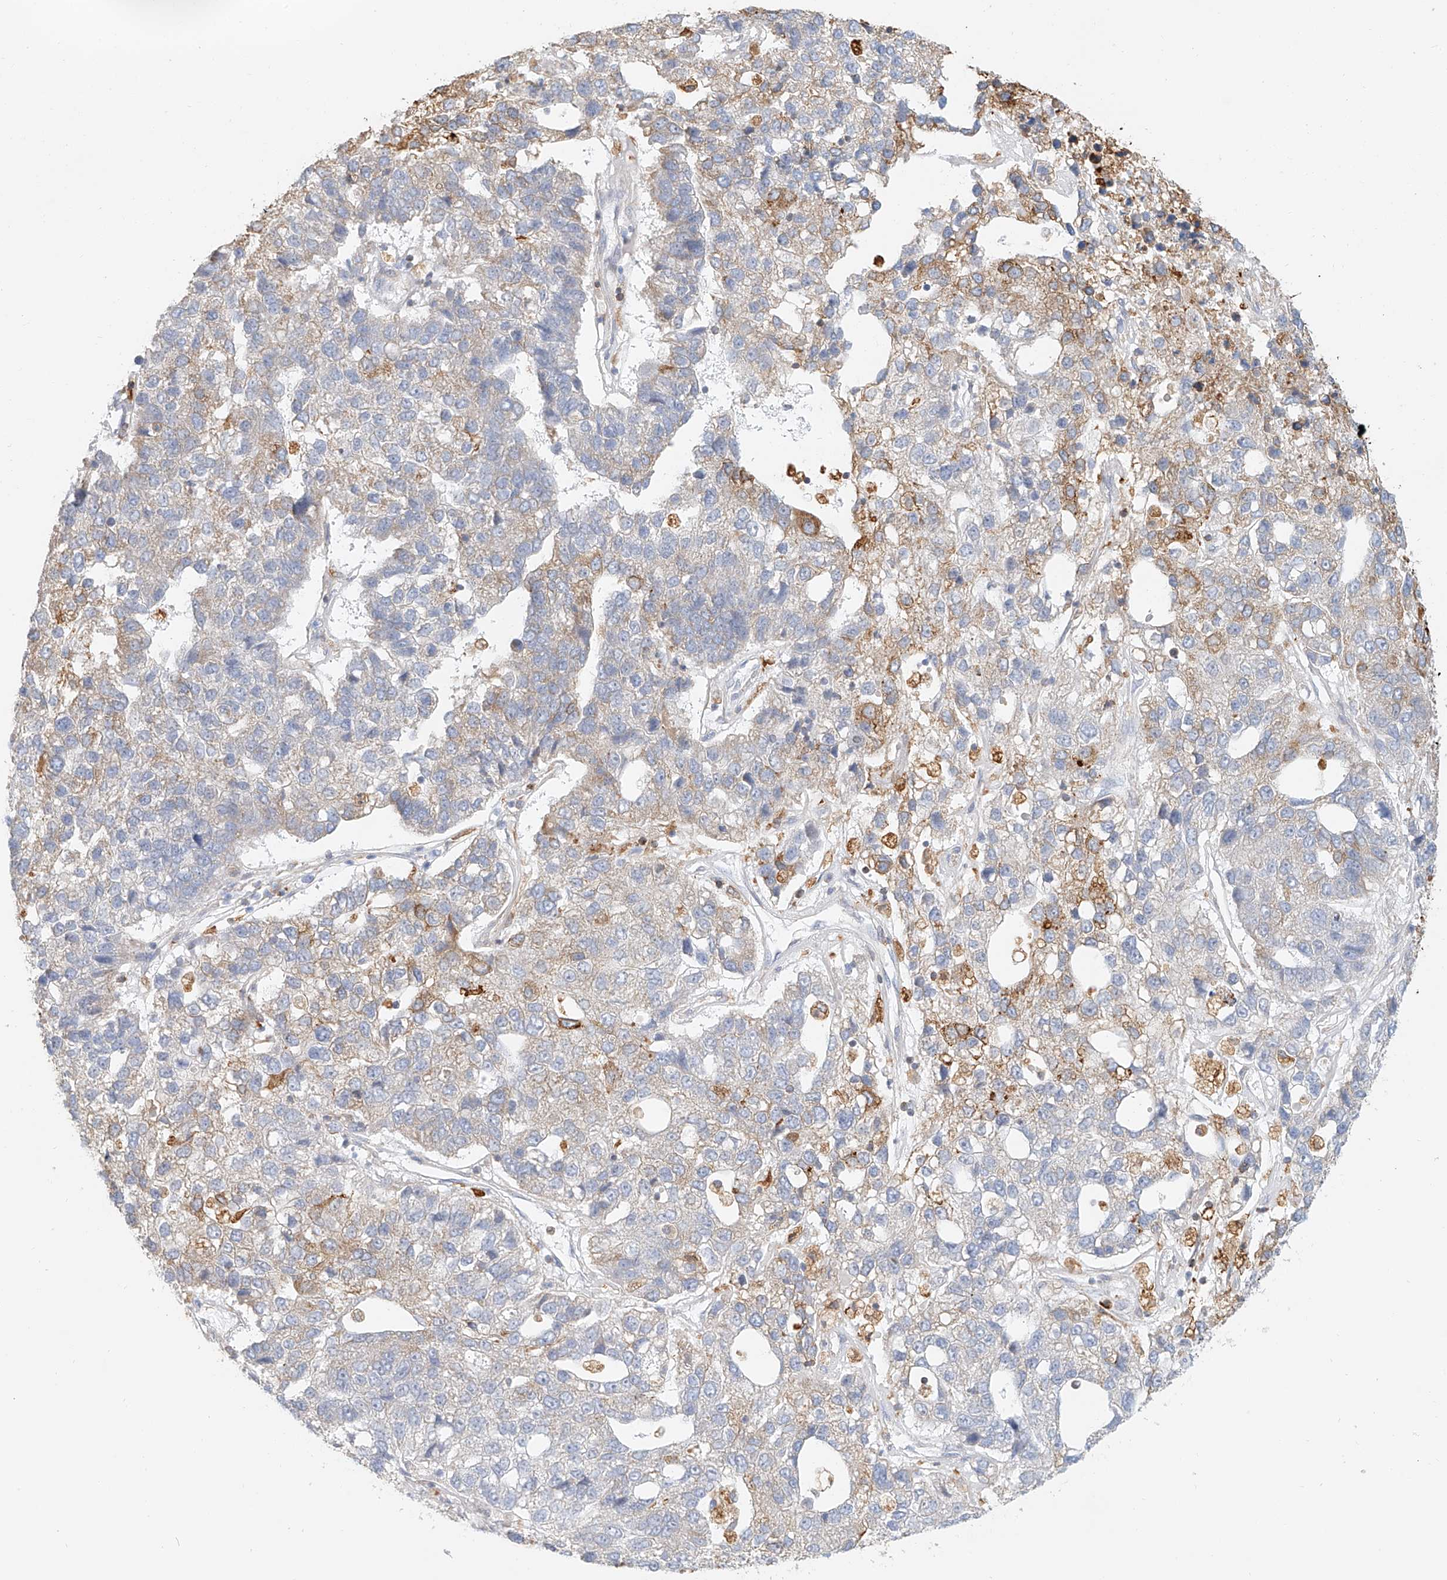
{"staining": {"intensity": "moderate", "quantity": "25%-75%", "location": "cytoplasmic/membranous"}, "tissue": "pancreatic cancer", "cell_type": "Tumor cells", "image_type": "cancer", "snomed": [{"axis": "morphology", "description": "Adenocarcinoma, NOS"}, {"axis": "topography", "description": "Pancreas"}], "caption": "A brown stain labels moderate cytoplasmic/membranous expression of a protein in pancreatic adenocarcinoma tumor cells.", "gene": "DHRS7", "patient": {"sex": "female", "age": 61}}